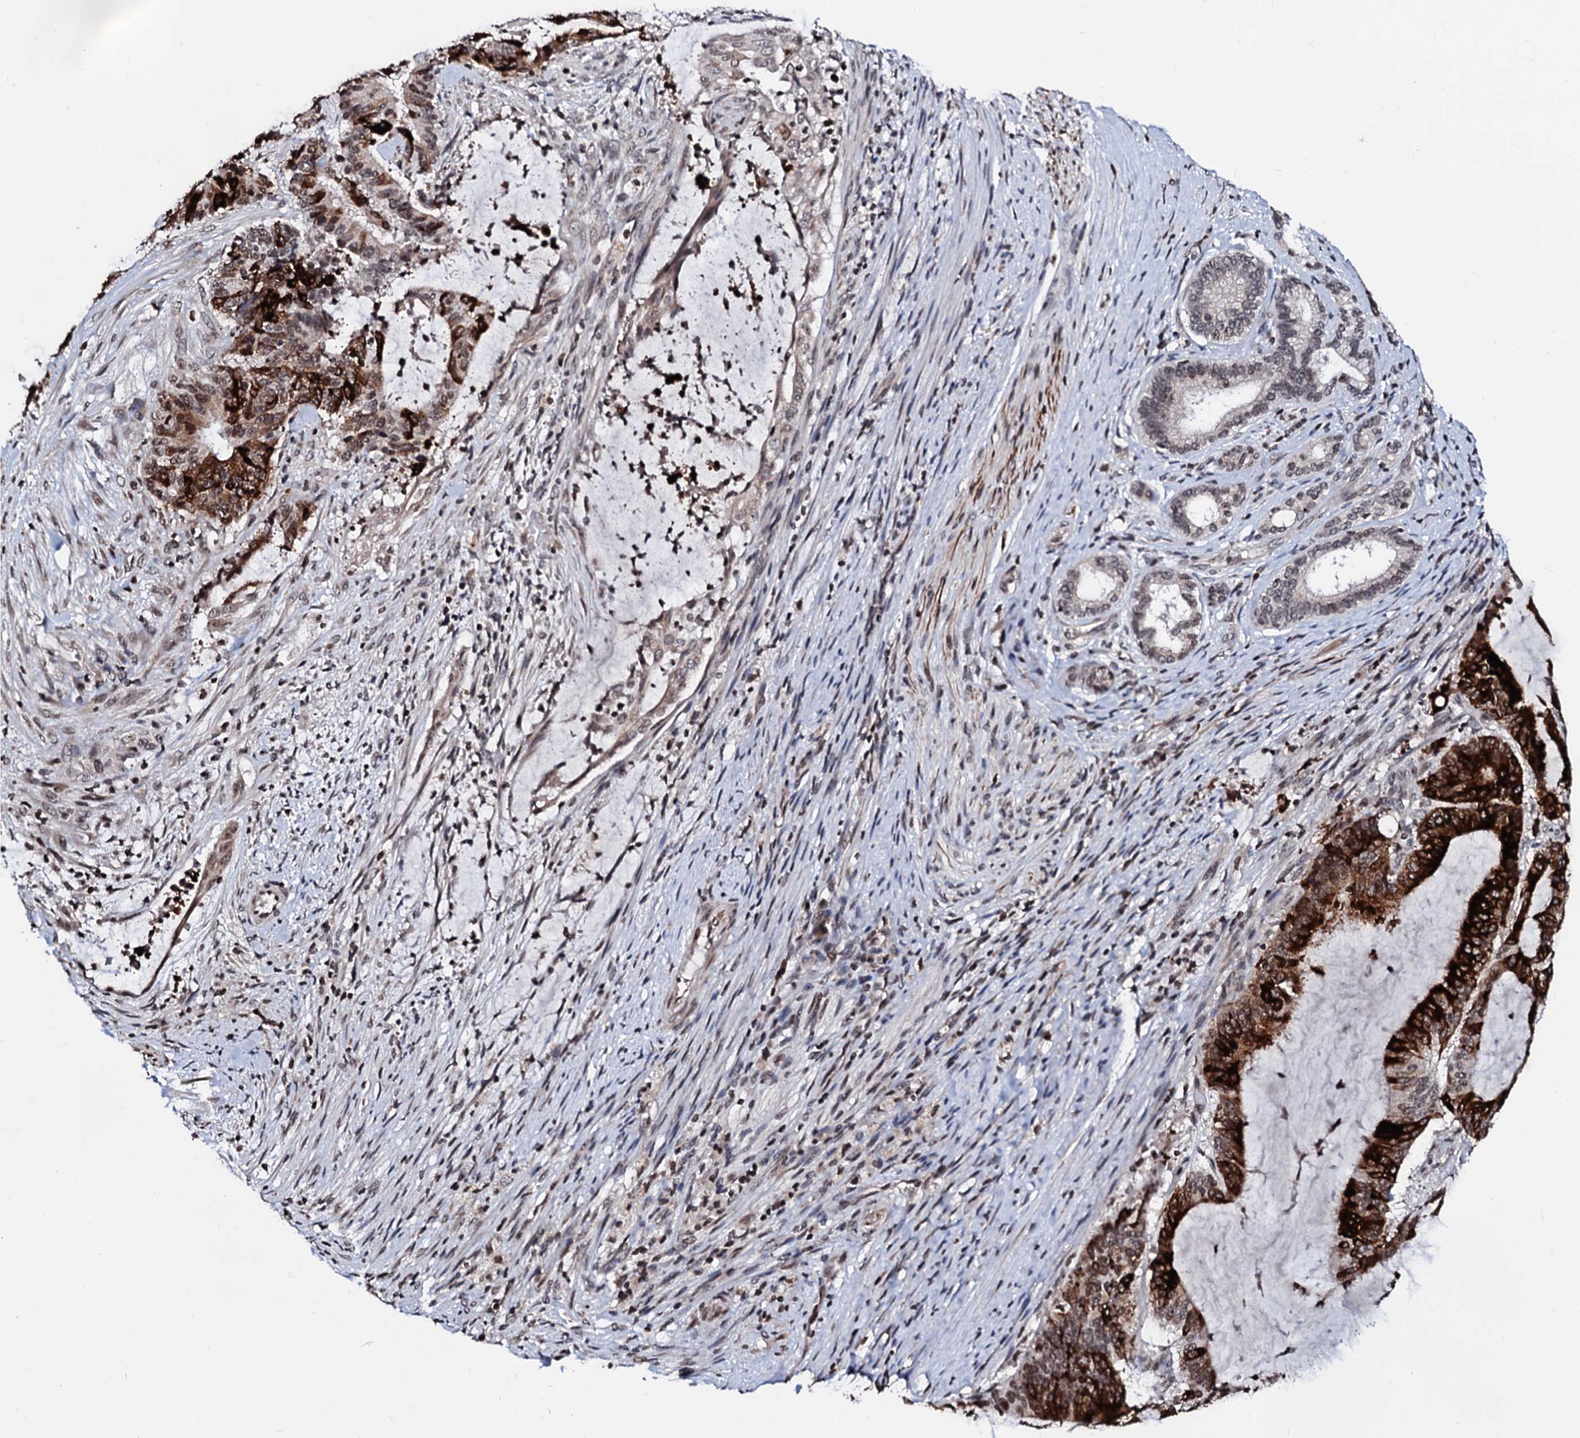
{"staining": {"intensity": "strong", "quantity": ">75%", "location": "cytoplasmic/membranous,nuclear"}, "tissue": "liver cancer", "cell_type": "Tumor cells", "image_type": "cancer", "snomed": [{"axis": "morphology", "description": "Normal tissue, NOS"}, {"axis": "morphology", "description": "Cholangiocarcinoma"}, {"axis": "topography", "description": "Liver"}, {"axis": "topography", "description": "Peripheral nerve tissue"}], "caption": "The histopathology image demonstrates a brown stain indicating the presence of a protein in the cytoplasmic/membranous and nuclear of tumor cells in liver cholangiocarcinoma.", "gene": "LSM11", "patient": {"sex": "female", "age": 73}}